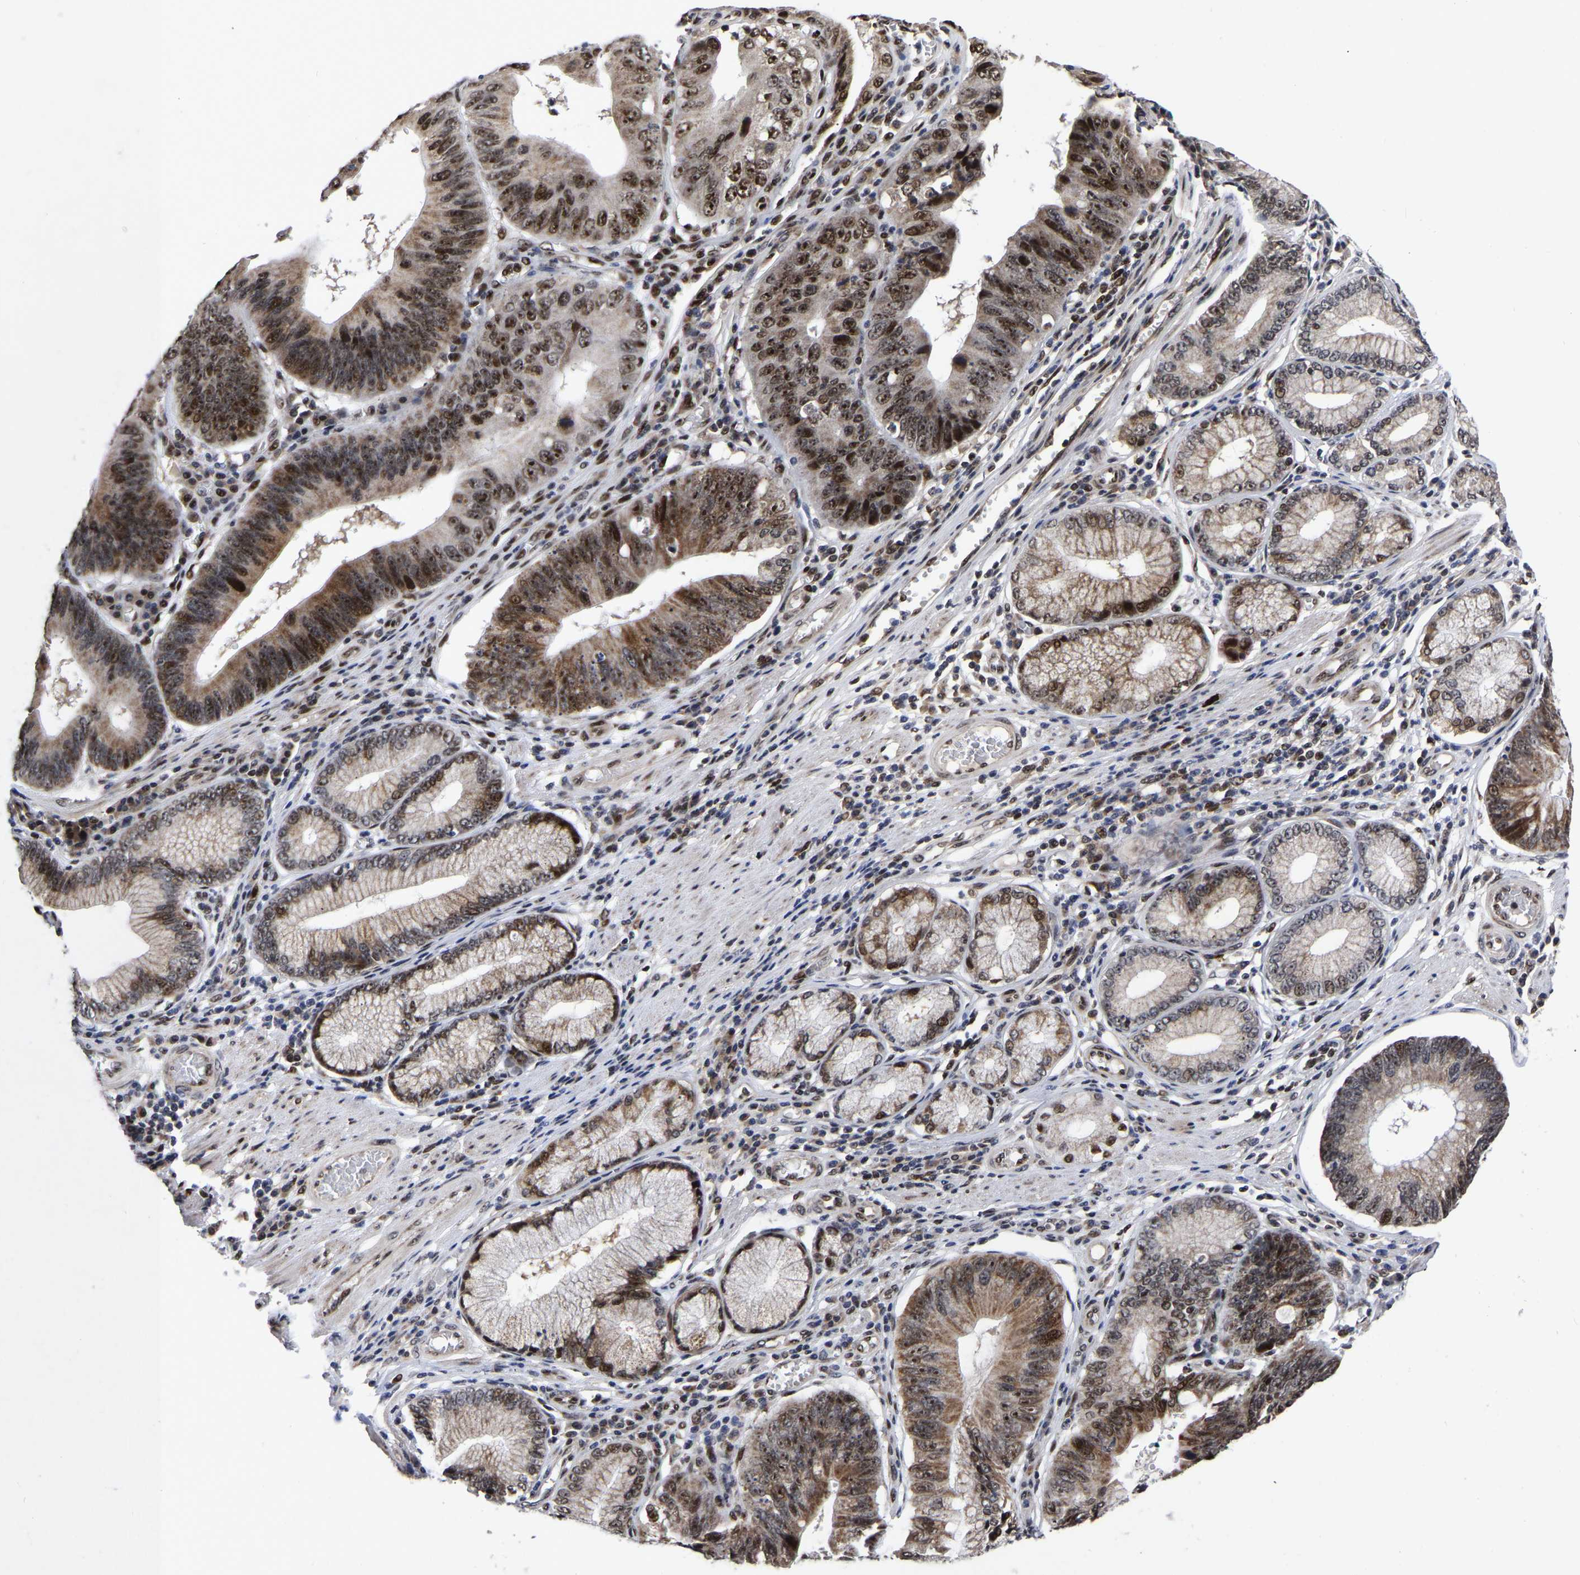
{"staining": {"intensity": "strong", "quantity": ">75%", "location": "cytoplasmic/membranous,nuclear"}, "tissue": "stomach cancer", "cell_type": "Tumor cells", "image_type": "cancer", "snomed": [{"axis": "morphology", "description": "Adenocarcinoma, NOS"}, {"axis": "topography", "description": "Stomach"}], "caption": "This photomicrograph shows immunohistochemistry (IHC) staining of human stomach cancer, with high strong cytoplasmic/membranous and nuclear positivity in approximately >75% of tumor cells.", "gene": "JUNB", "patient": {"sex": "male", "age": 59}}